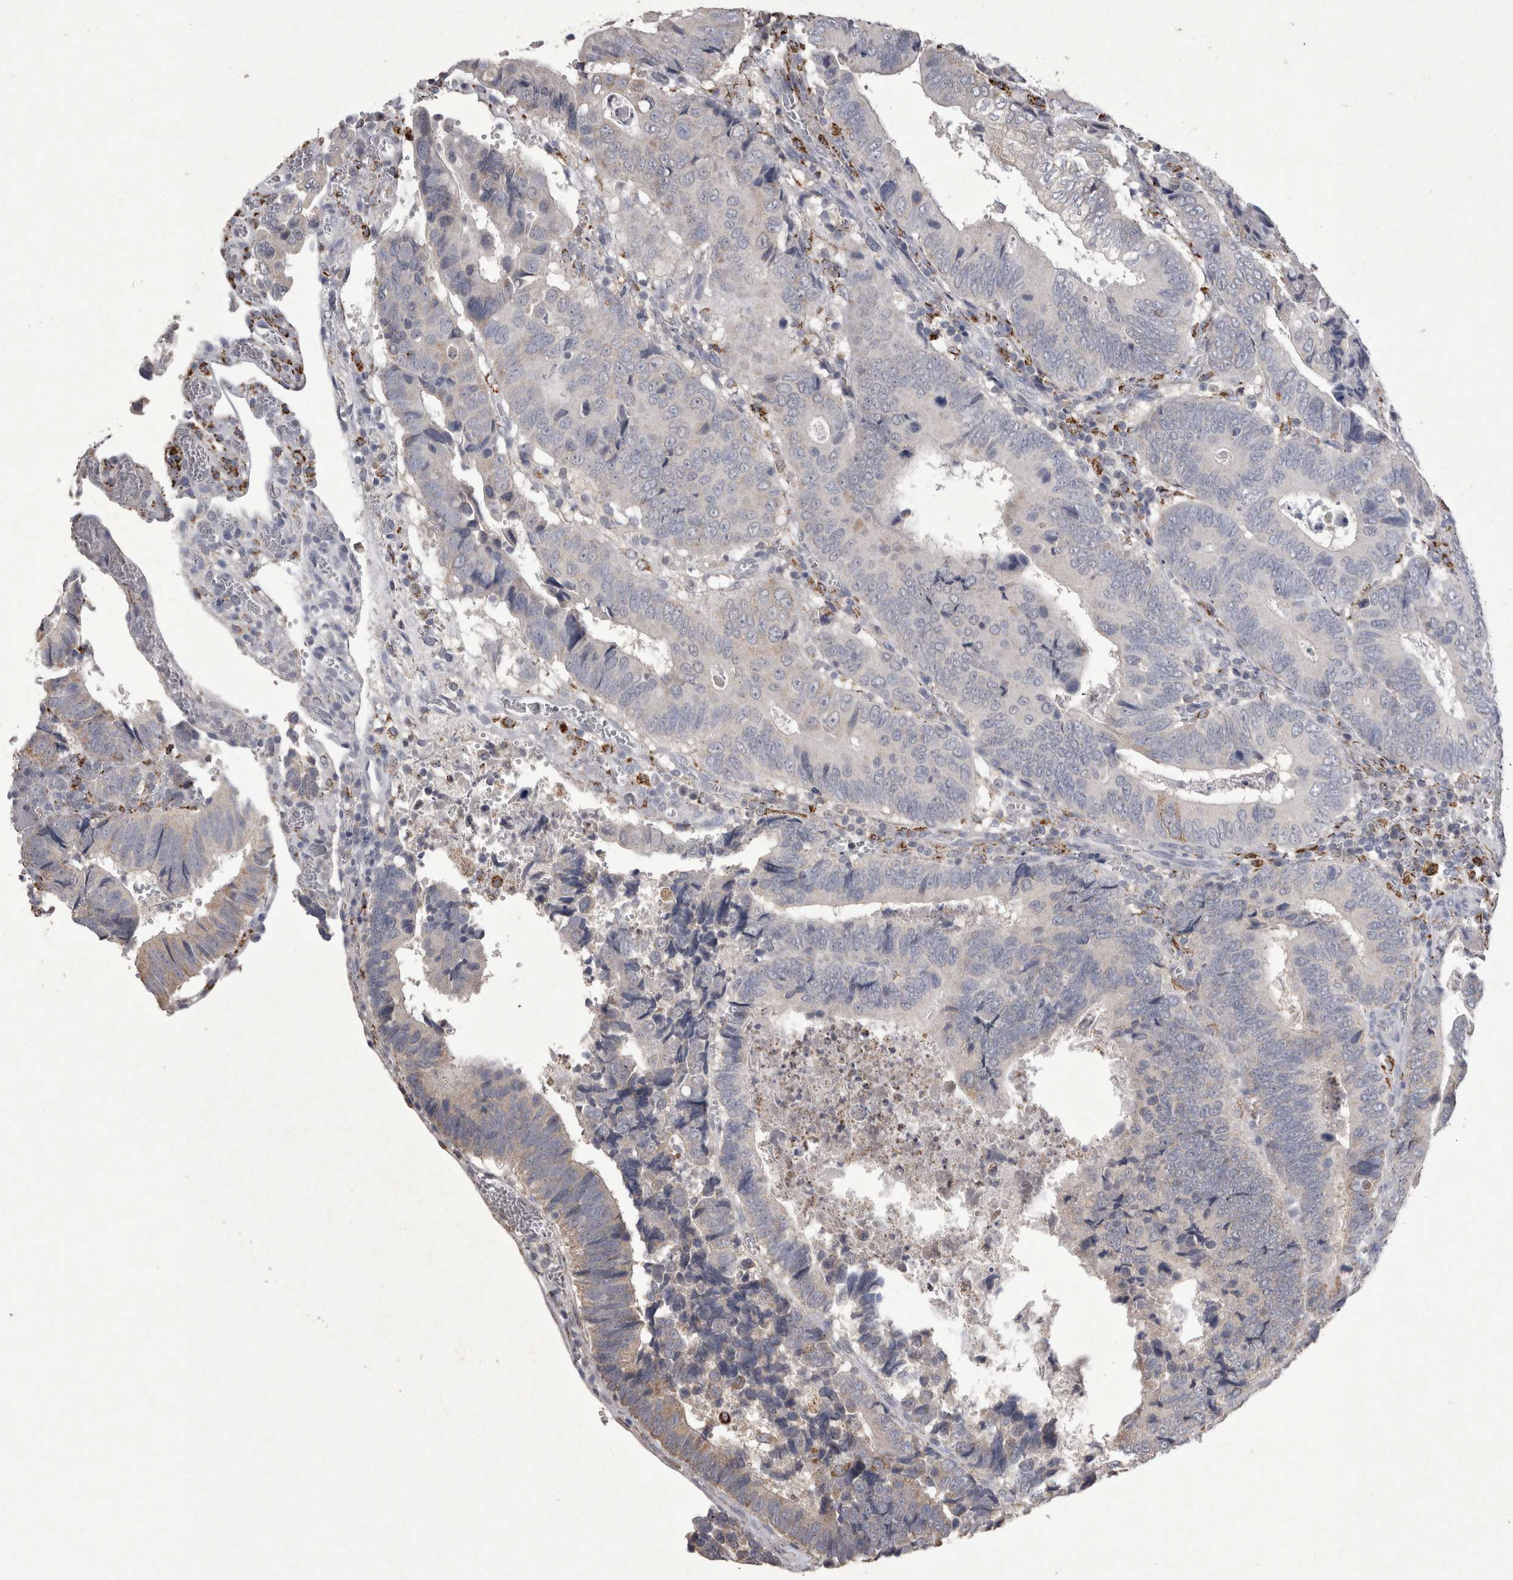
{"staining": {"intensity": "negative", "quantity": "none", "location": "none"}, "tissue": "colorectal cancer", "cell_type": "Tumor cells", "image_type": "cancer", "snomed": [{"axis": "morphology", "description": "Inflammation, NOS"}, {"axis": "morphology", "description": "Adenocarcinoma, NOS"}, {"axis": "topography", "description": "Colon"}], "caption": "IHC of human colorectal cancer (adenocarcinoma) reveals no staining in tumor cells.", "gene": "DKK3", "patient": {"sex": "male", "age": 72}}